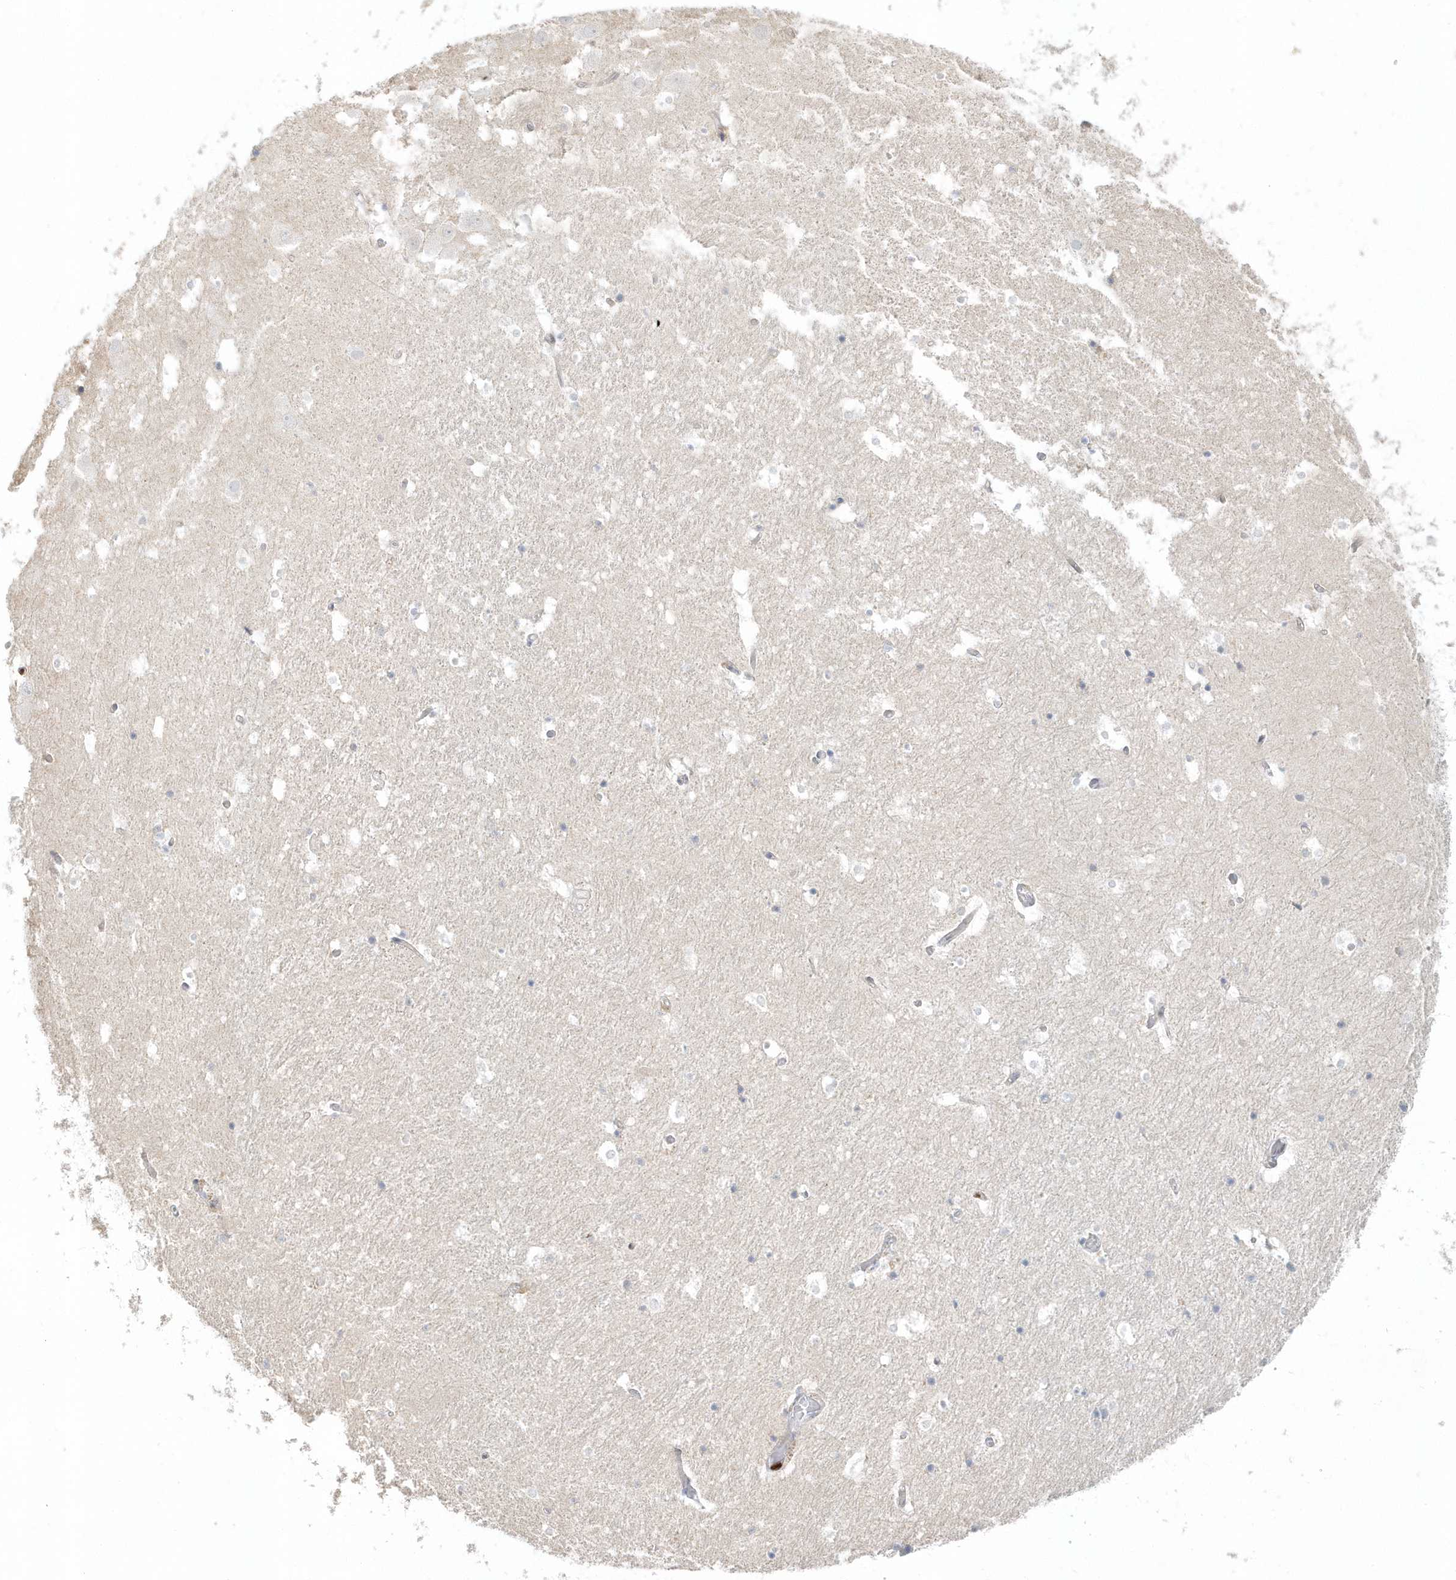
{"staining": {"intensity": "negative", "quantity": "none", "location": "none"}, "tissue": "hippocampus", "cell_type": "Glial cells", "image_type": "normal", "snomed": [{"axis": "morphology", "description": "Normal tissue, NOS"}, {"axis": "topography", "description": "Hippocampus"}], "caption": "This is a micrograph of immunohistochemistry staining of benign hippocampus, which shows no positivity in glial cells. (DAB immunohistochemistry (IHC) visualized using brightfield microscopy, high magnification).", "gene": "SUMO2", "patient": {"sex": "female", "age": 52}}